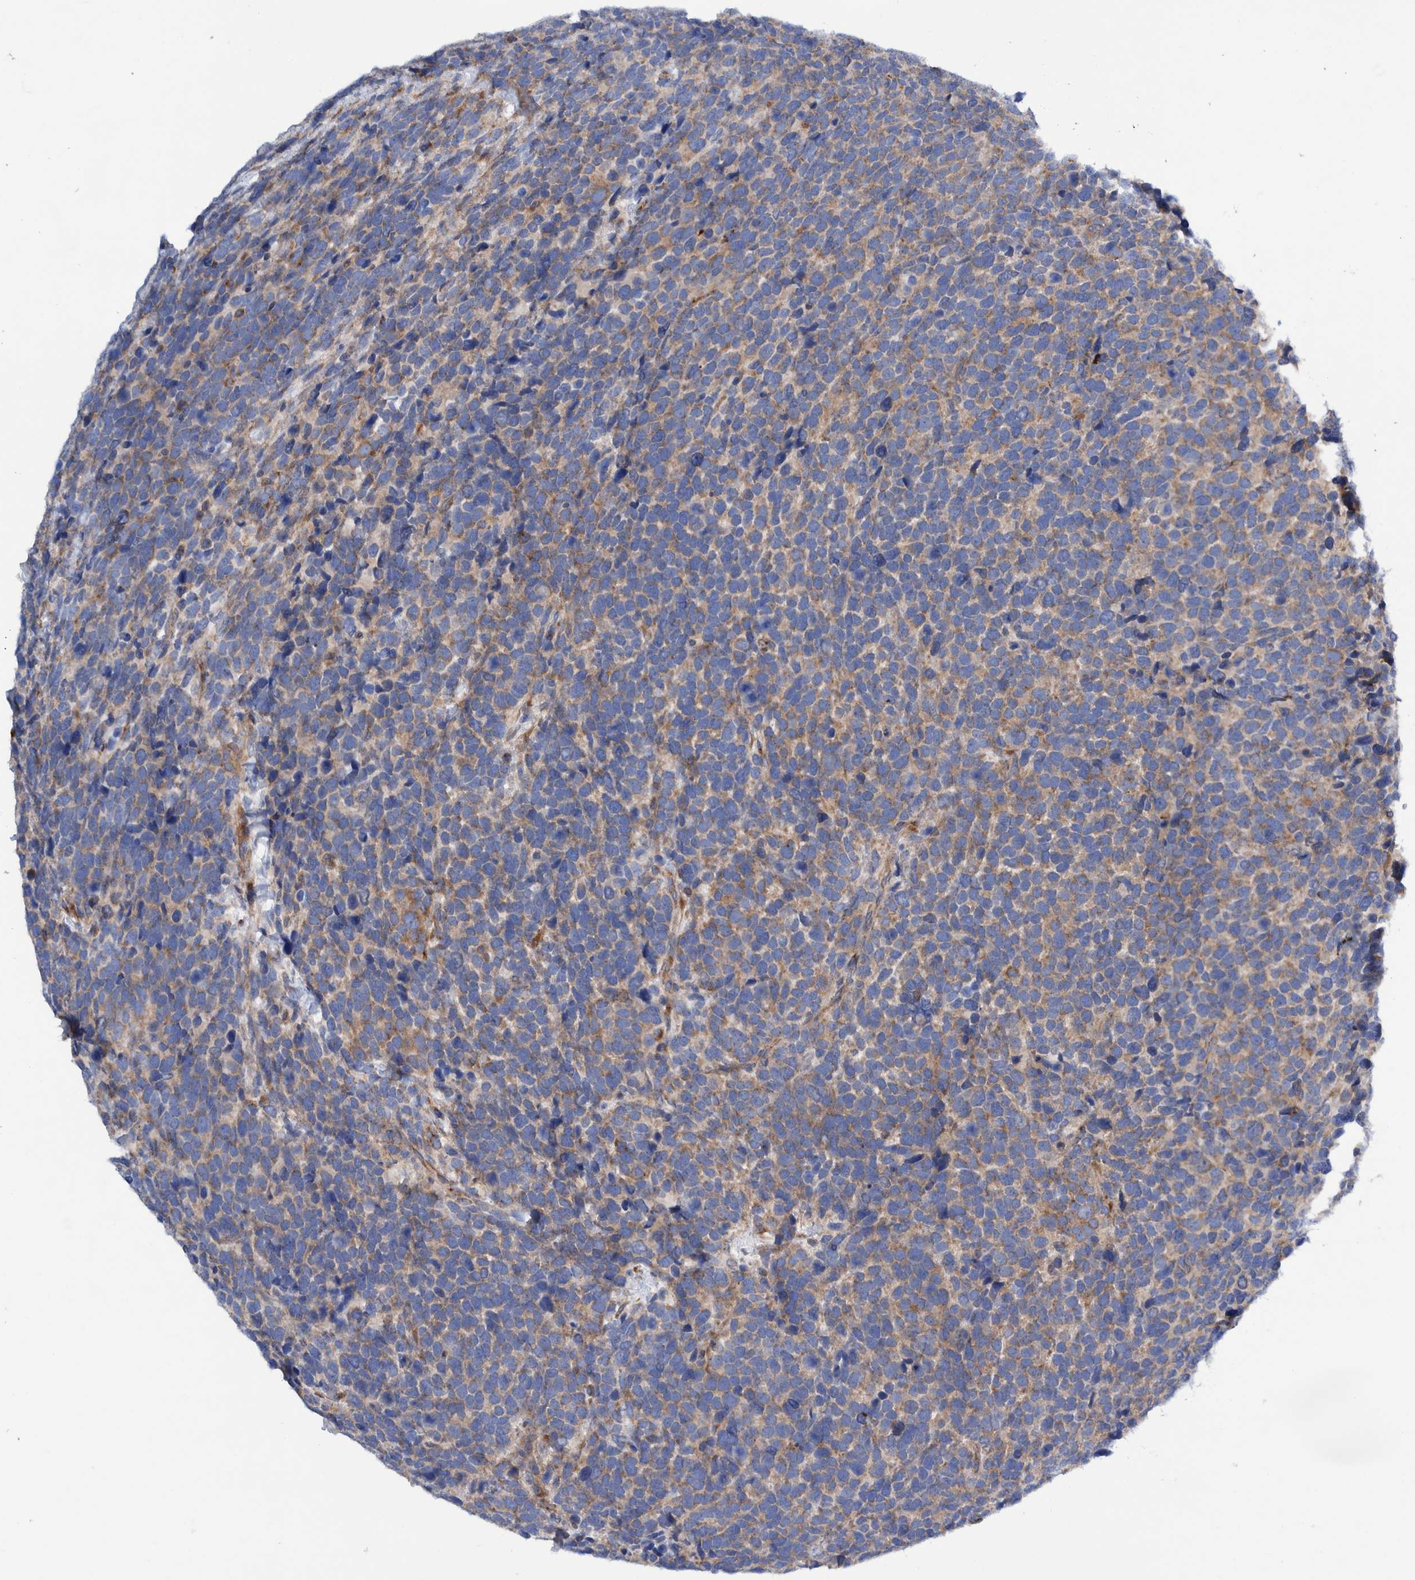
{"staining": {"intensity": "weak", "quantity": ">75%", "location": "cytoplasmic/membranous"}, "tissue": "urothelial cancer", "cell_type": "Tumor cells", "image_type": "cancer", "snomed": [{"axis": "morphology", "description": "Urothelial carcinoma, High grade"}, {"axis": "topography", "description": "Urinary bladder"}], "caption": "High-grade urothelial carcinoma stained with DAB (3,3'-diaminobenzidine) immunohistochemistry shows low levels of weak cytoplasmic/membranous expression in approximately >75% of tumor cells.", "gene": "TRIM58", "patient": {"sex": "female", "age": 82}}